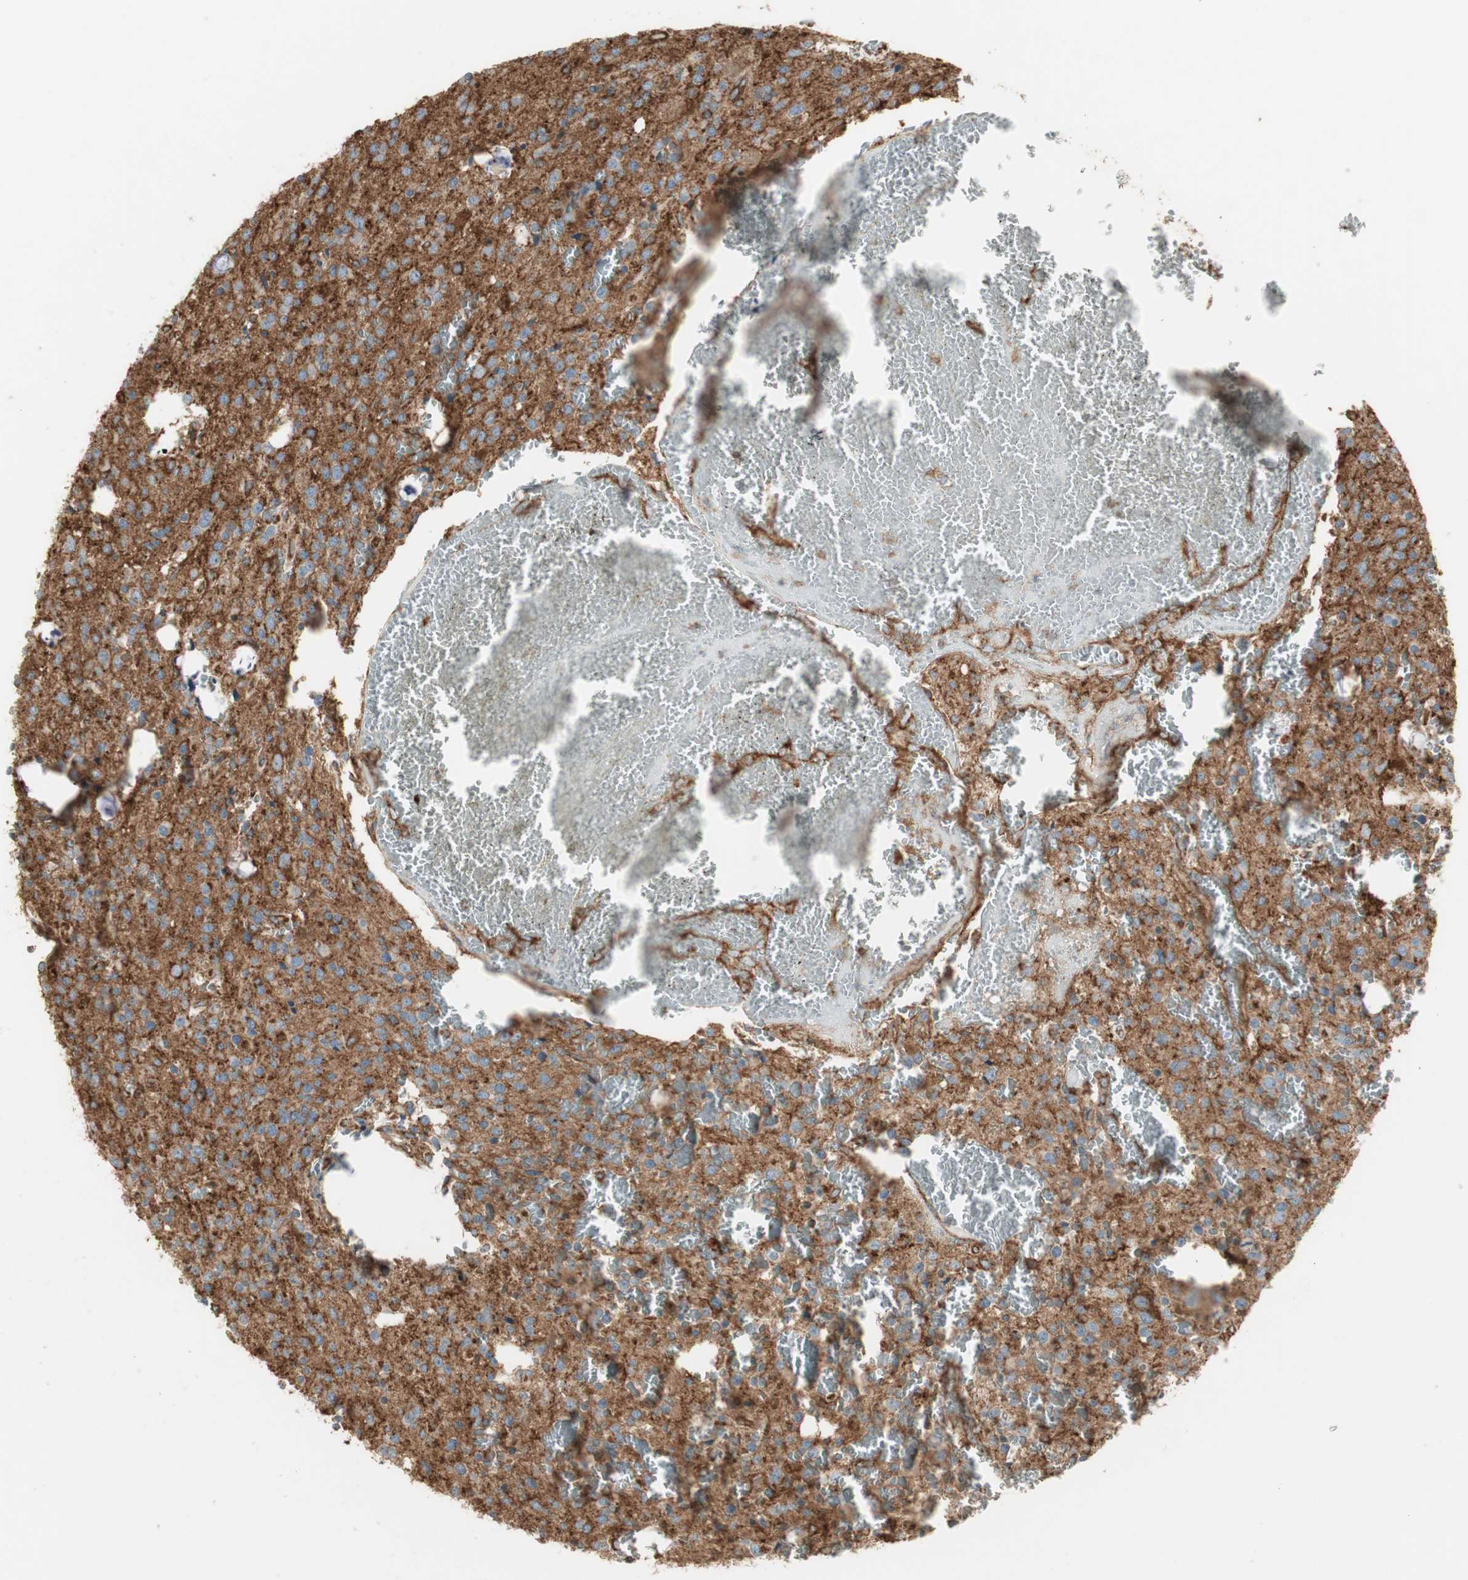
{"staining": {"intensity": "strong", "quantity": ">75%", "location": "cytoplasmic/membranous"}, "tissue": "glioma", "cell_type": "Tumor cells", "image_type": "cancer", "snomed": [{"axis": "morphology", "description": "Glioma, malignant, Low grade"}, {"axis": "topography", "description": "Brain"}], "caption": "There is high levels of strong cytoplasmic/membranous staining in tumor cells of malignant glioma (low-grade), as demonstrated by immunohistochemical staining (brown color).", "gene": "H6PD", "patient": {"sex": "male", "age": 58}}